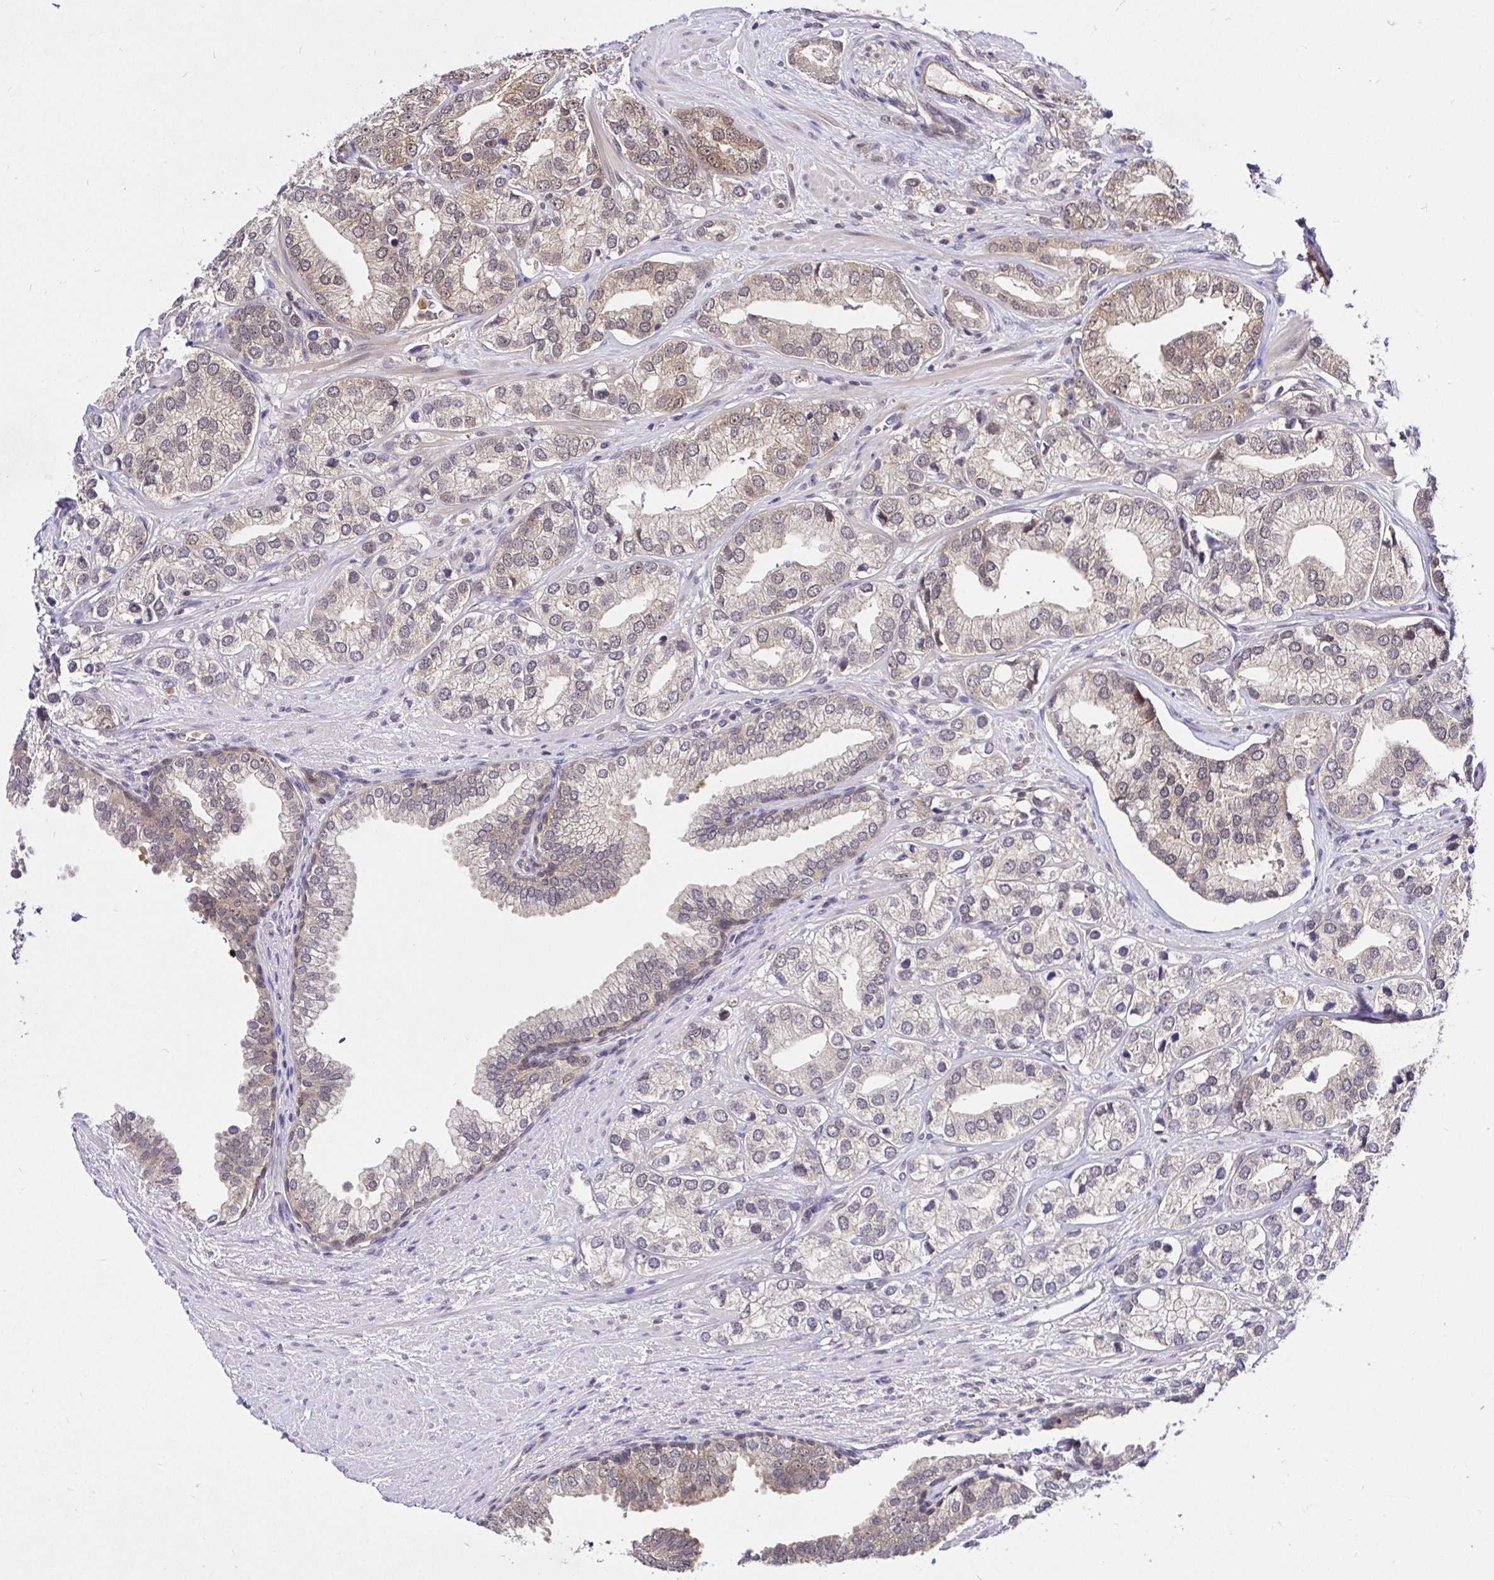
{"staining": {"intensity": "weak", "quantity": "25%-75%", "location": "cytoplasmic/membranous"}, "tissue": "prostate cancer", "cell_type": "Tumor cells", "image_type": "cancer", "snomed": [{"axis": "morphology", "description": "Adenocarcinoma, High grade"}, {"axis": "topography", "description": "Prostate"}], "caption": "A brown stain shows weak cytoplasmic/membranous positivity of a protein in prostate cancer tumor cells.", "gene": "UBE2M", "patient": {"sex": "male", "age": 58}}